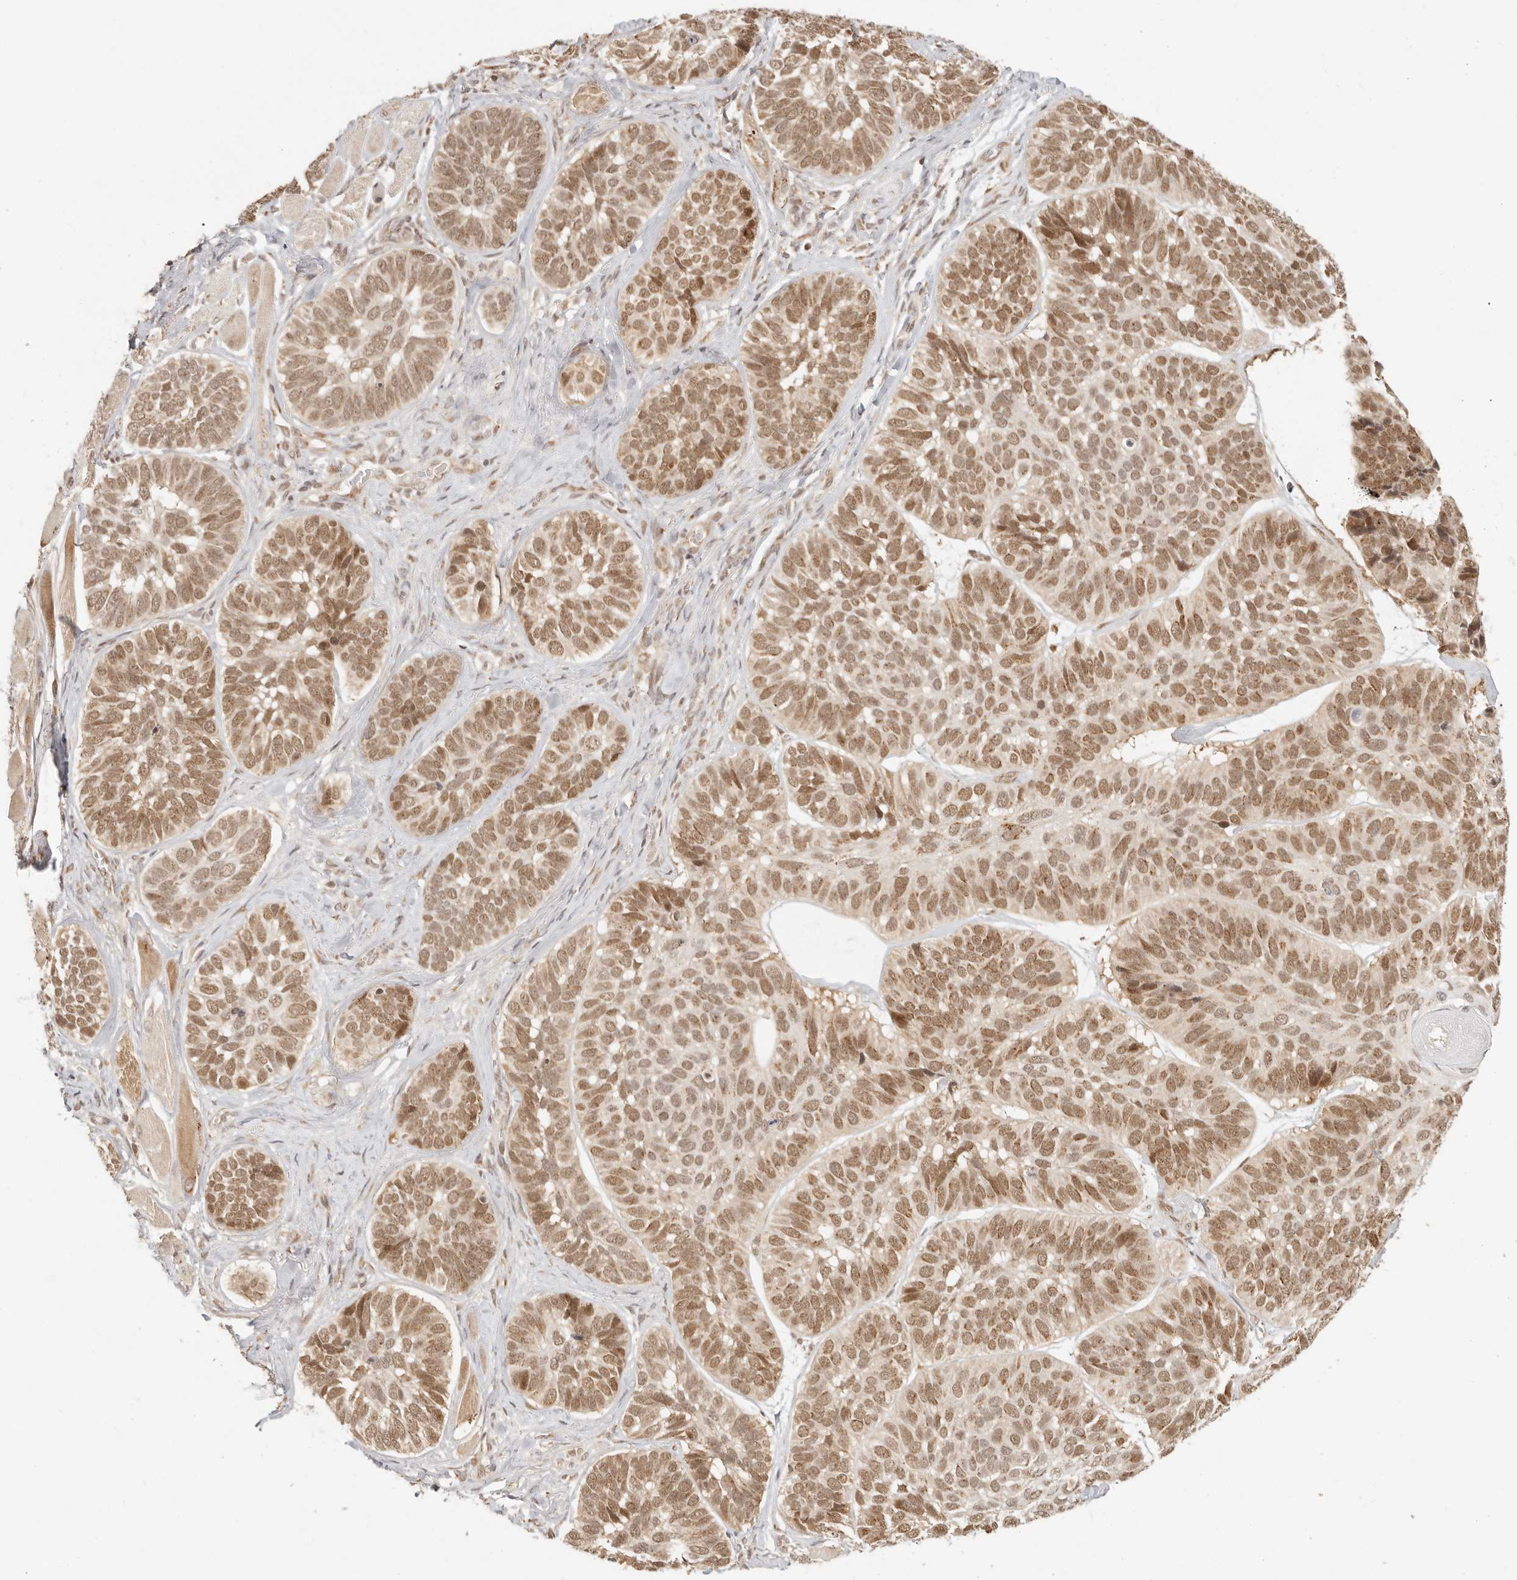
{"staining": {"intensity": "moderate", "quantity": ">75%", "location": "nuclear"}, "tissue": "skin cancer", "cell_type": "Tumor cells", "image_type": "cancer", "snomed": [{"axis": "morphology", "description": "Basal cell carcinoma"}, {"axis": "topography", "description": "Skin"}], "caption": "Moderate nuclear protein staining is present in approximately >75% of tumor cells in skin basal cell carcinoma. Using DAB (brown) and hematoxylin (blue) stains, captured at high magnification using brightfield microscopy.", "gene": "INTS11", "patient": {"sex": "male", "age": 62}}